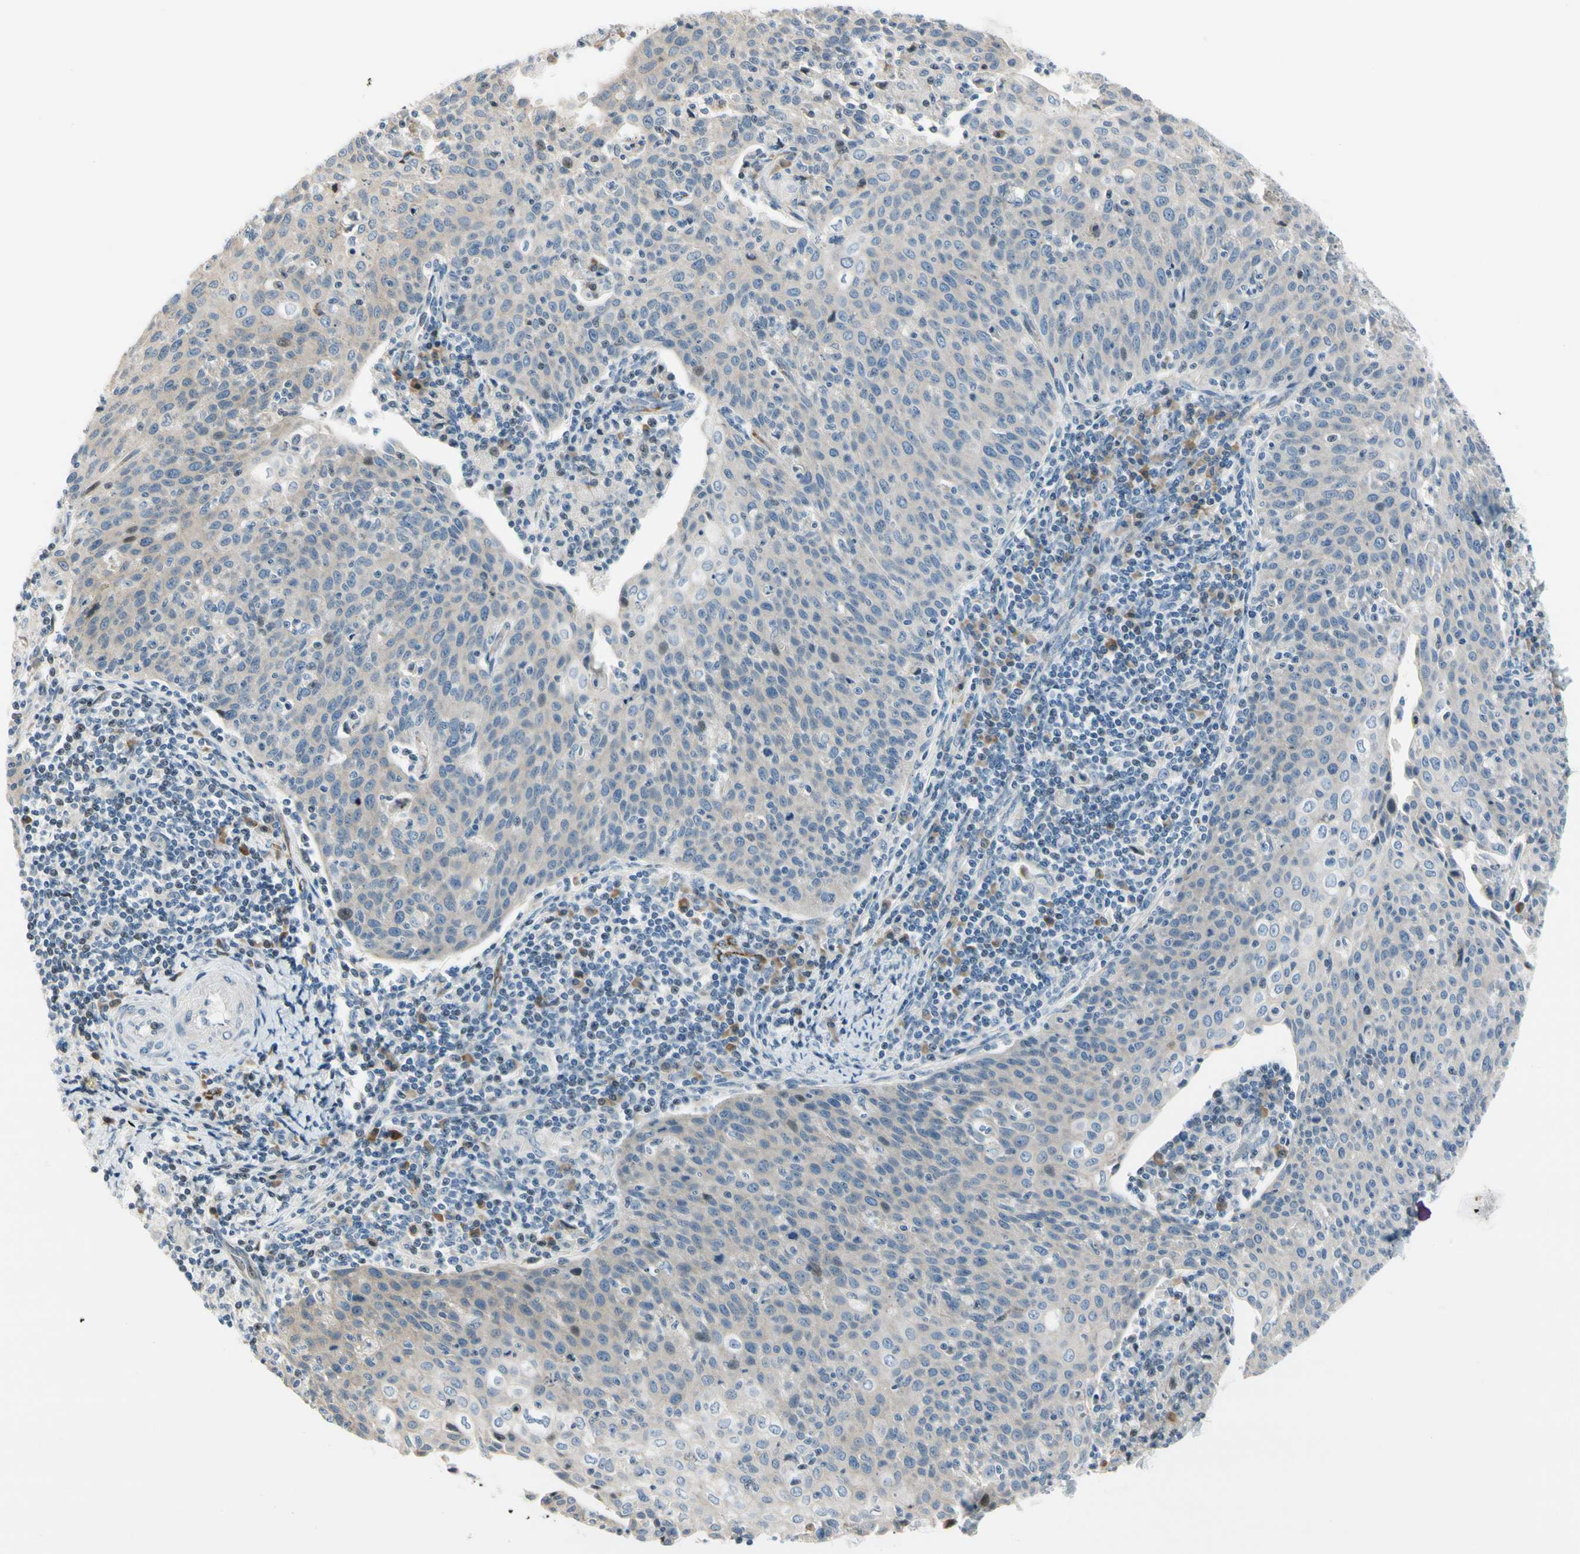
{"staining": {"intensity": "weak", "quantity": "<25%", "location": "nuclear"}, "tissue": "cervical cancer", "cell_type": "Tumor cells", "image_type": "cancer", "snomed": [{"axis": "morphology", "description": "Squamous cell carcinoma, NOS"}, {"axis": "topography", "description": "Cervix"}], "caption": "Immunohistochemical staining of squamous cell carcinoma (cervical) shows no significant staining in tumor cells. (DAB immunohistochemistry (IHC), high magnification).", "gene": "NPDC1", "patient": {"sex": "female", "age": 38}}